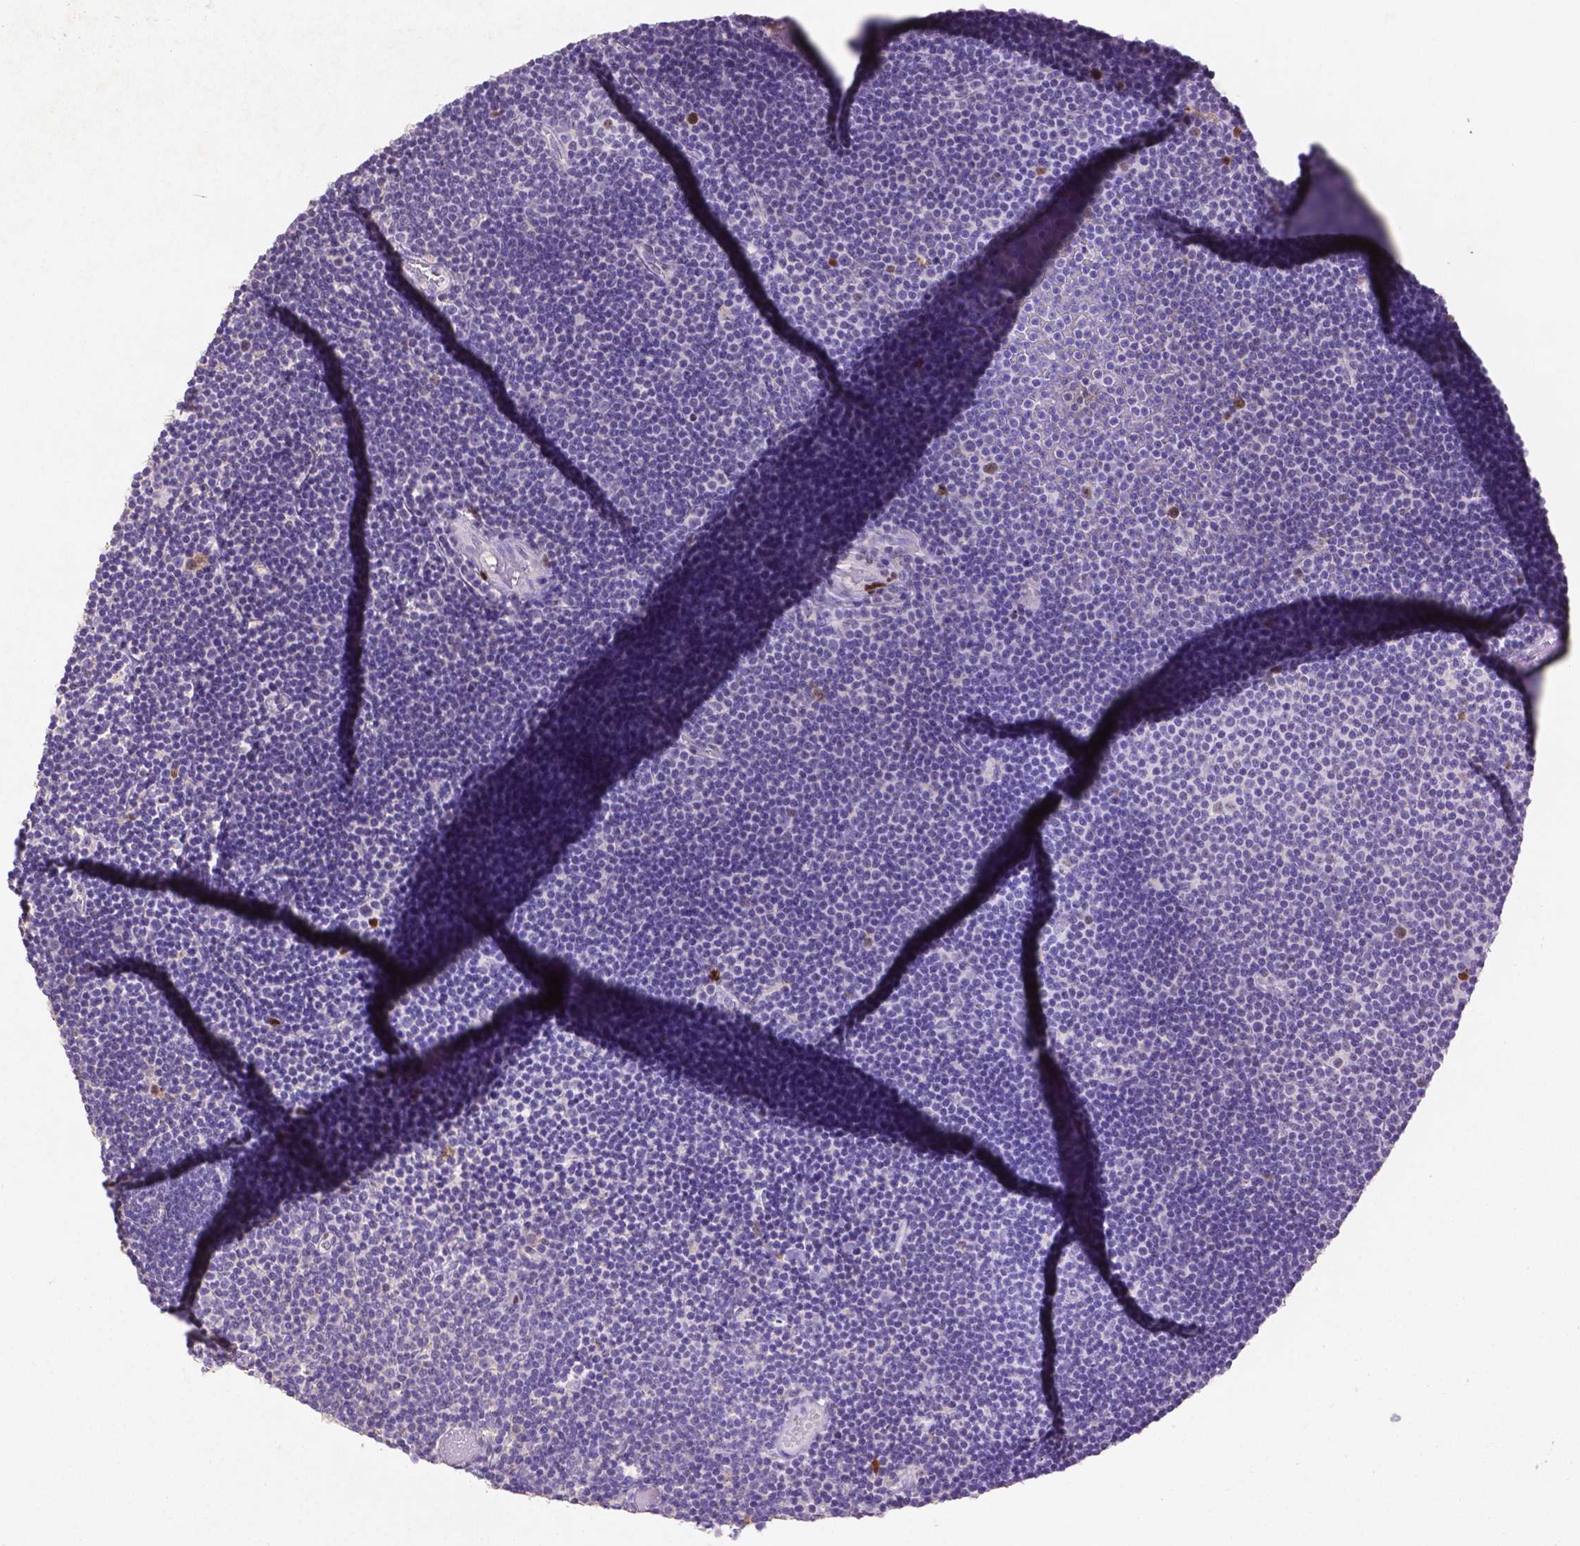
{"staining": {"intensity": "negative", "quantity": "none", "location": "none"}, "tissue": "lymphoma", "cell_type": "Tumor cells", "image_type": "cancer", "snomed": [{"axis": "morphology", "description": "Malignant lymphoma, non-Hodgkin's type, Low grade"}, {"axis": "topography", "description": "Brain"}], "caption": "The image exhibits no significant positivity in tumor cells of lymphoma.", "gene": "CDKN1A", "patient": {"sex": "female", "age": 66}}